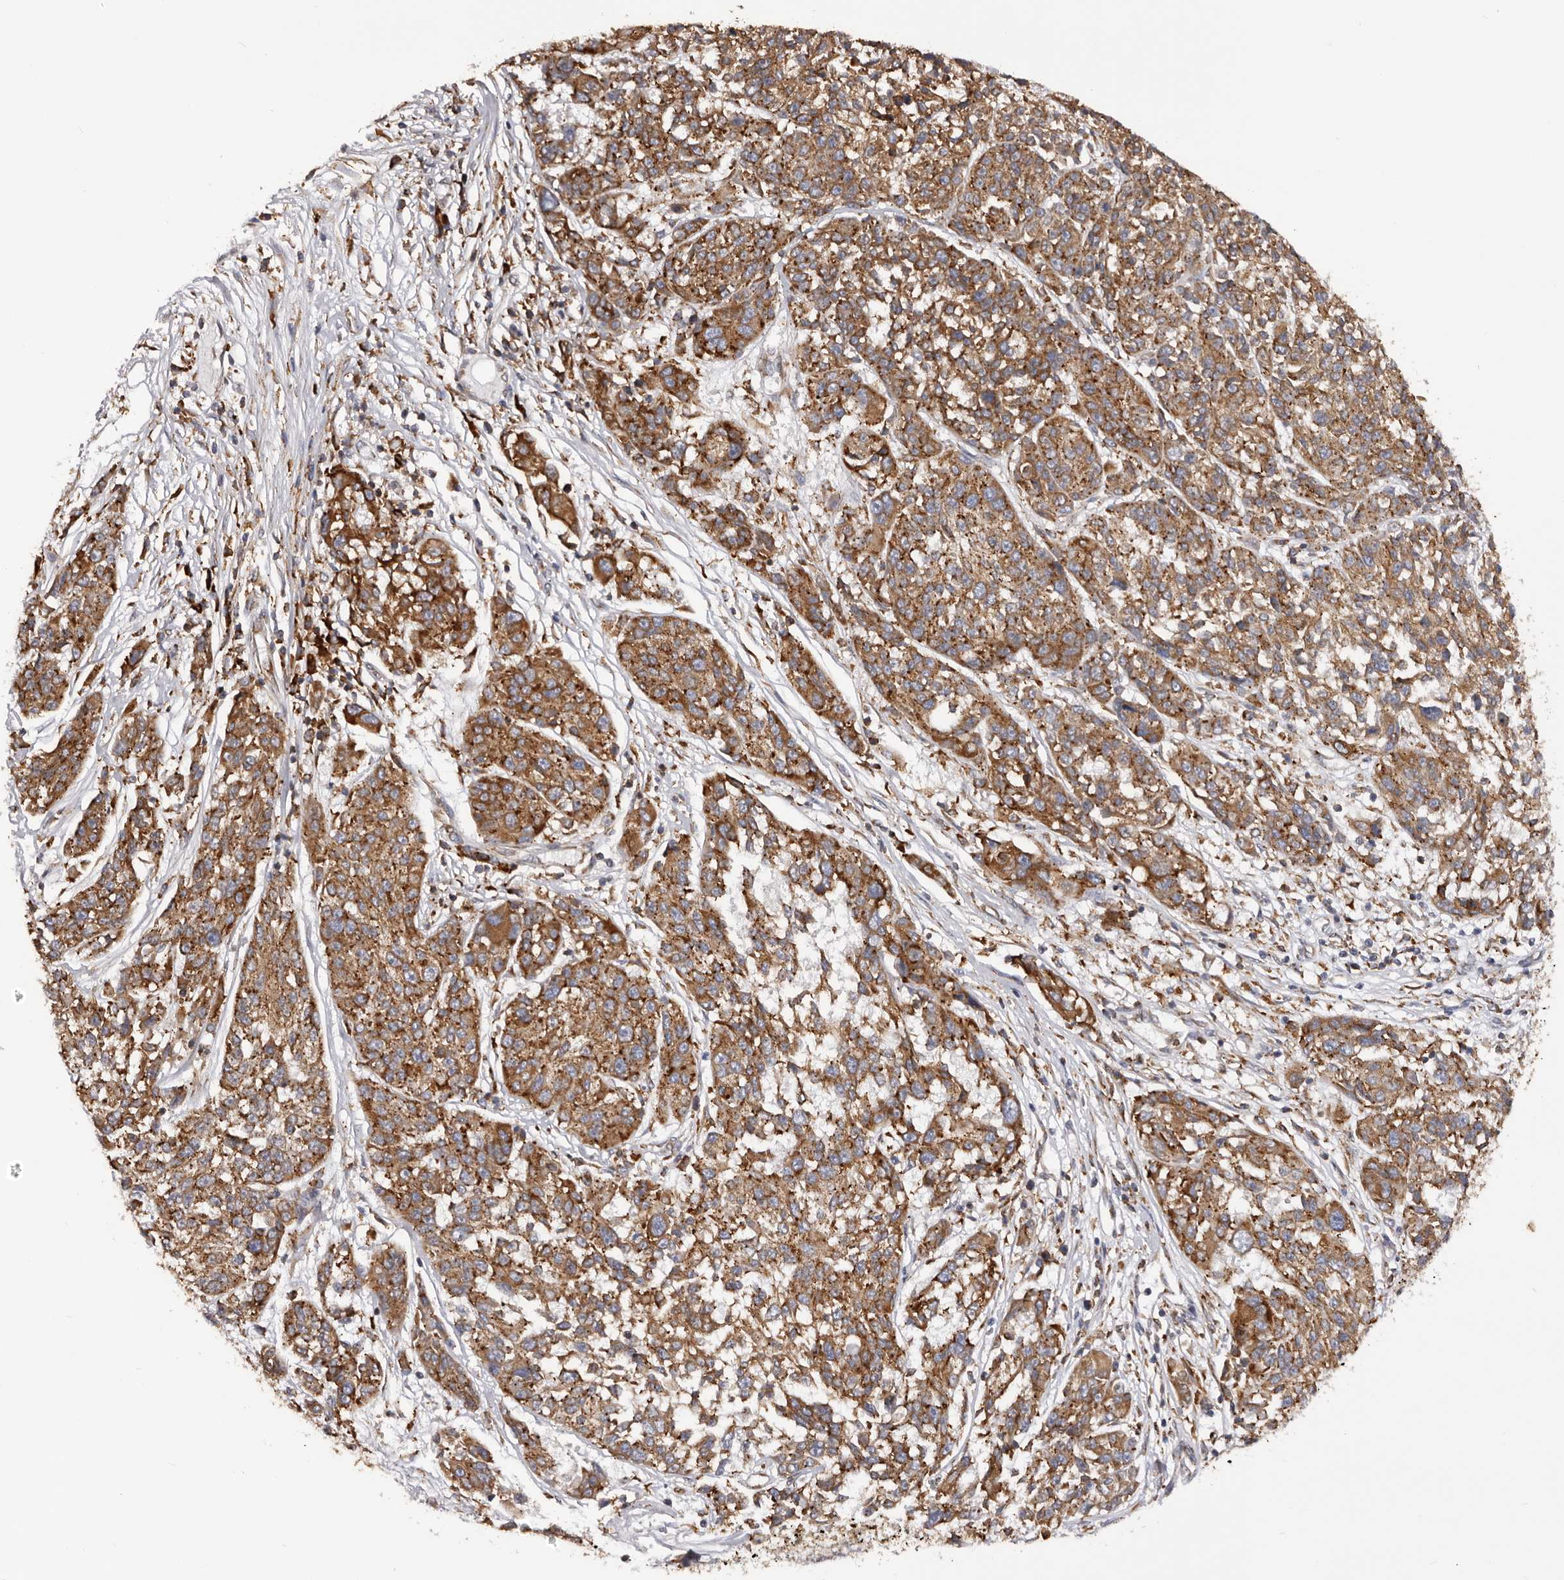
{"staining": {"intensity": "moderate", "quantity": ">75%", "location": "cytoplasmic/membranous"}, "tissue": "melanoma", "cell_type": "Tumor cells", "image_type": "cancer", "snomed": [{"axis": "morphology", "description": "Malignant melanoma, NOS"}, {"axis": "topography", "description": "Skin"}], "caption": "Immunohistochemistry (IHC) of human melanoma demonstrates medium levels of moderate cytoplasmic/membranous positivity in approximately >75% of tumor cells.", "gene": "QRSL1", "patient": {"sex": "male", "age": 53}}